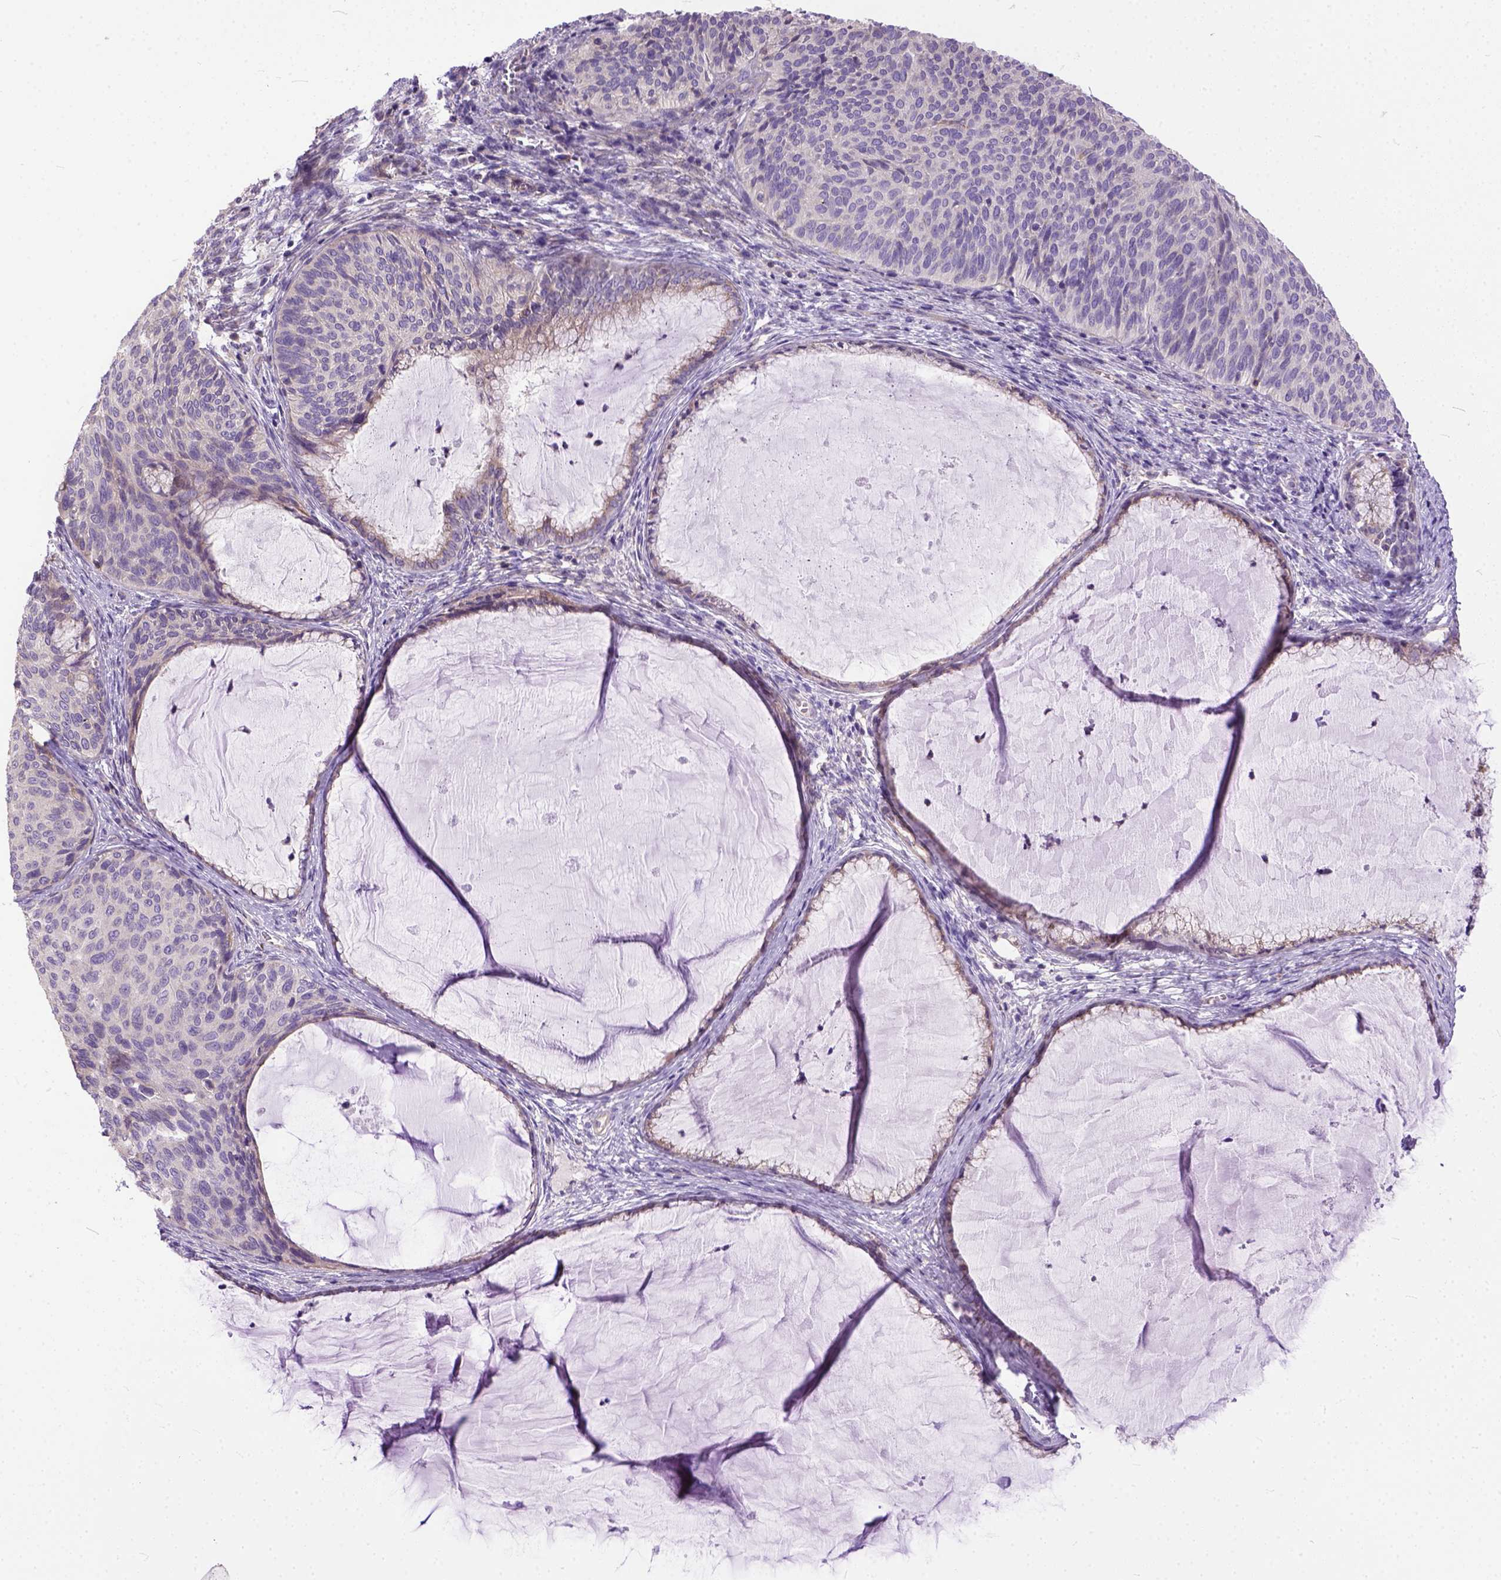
{"staining": {"intensity": "negative", "quantity": "none", "location": "none"}, "tissue": "cervical cancer", "cell_type": "Tumor cells", "image_type": "cancer", "snomed": [{"axis": "morphology", "description": "Squamous cell carcinoma, NOS"}, {"axis": "topography", "description": "Cervix"}], "caption": "Immunohistochemical staining of human squamous cell carcinoma (cervical) displays no significant expression in tumor cells. Nuclei are stained in blue.", "gene": "BANF2", "patient": {"sex": "female", "age": 36}}